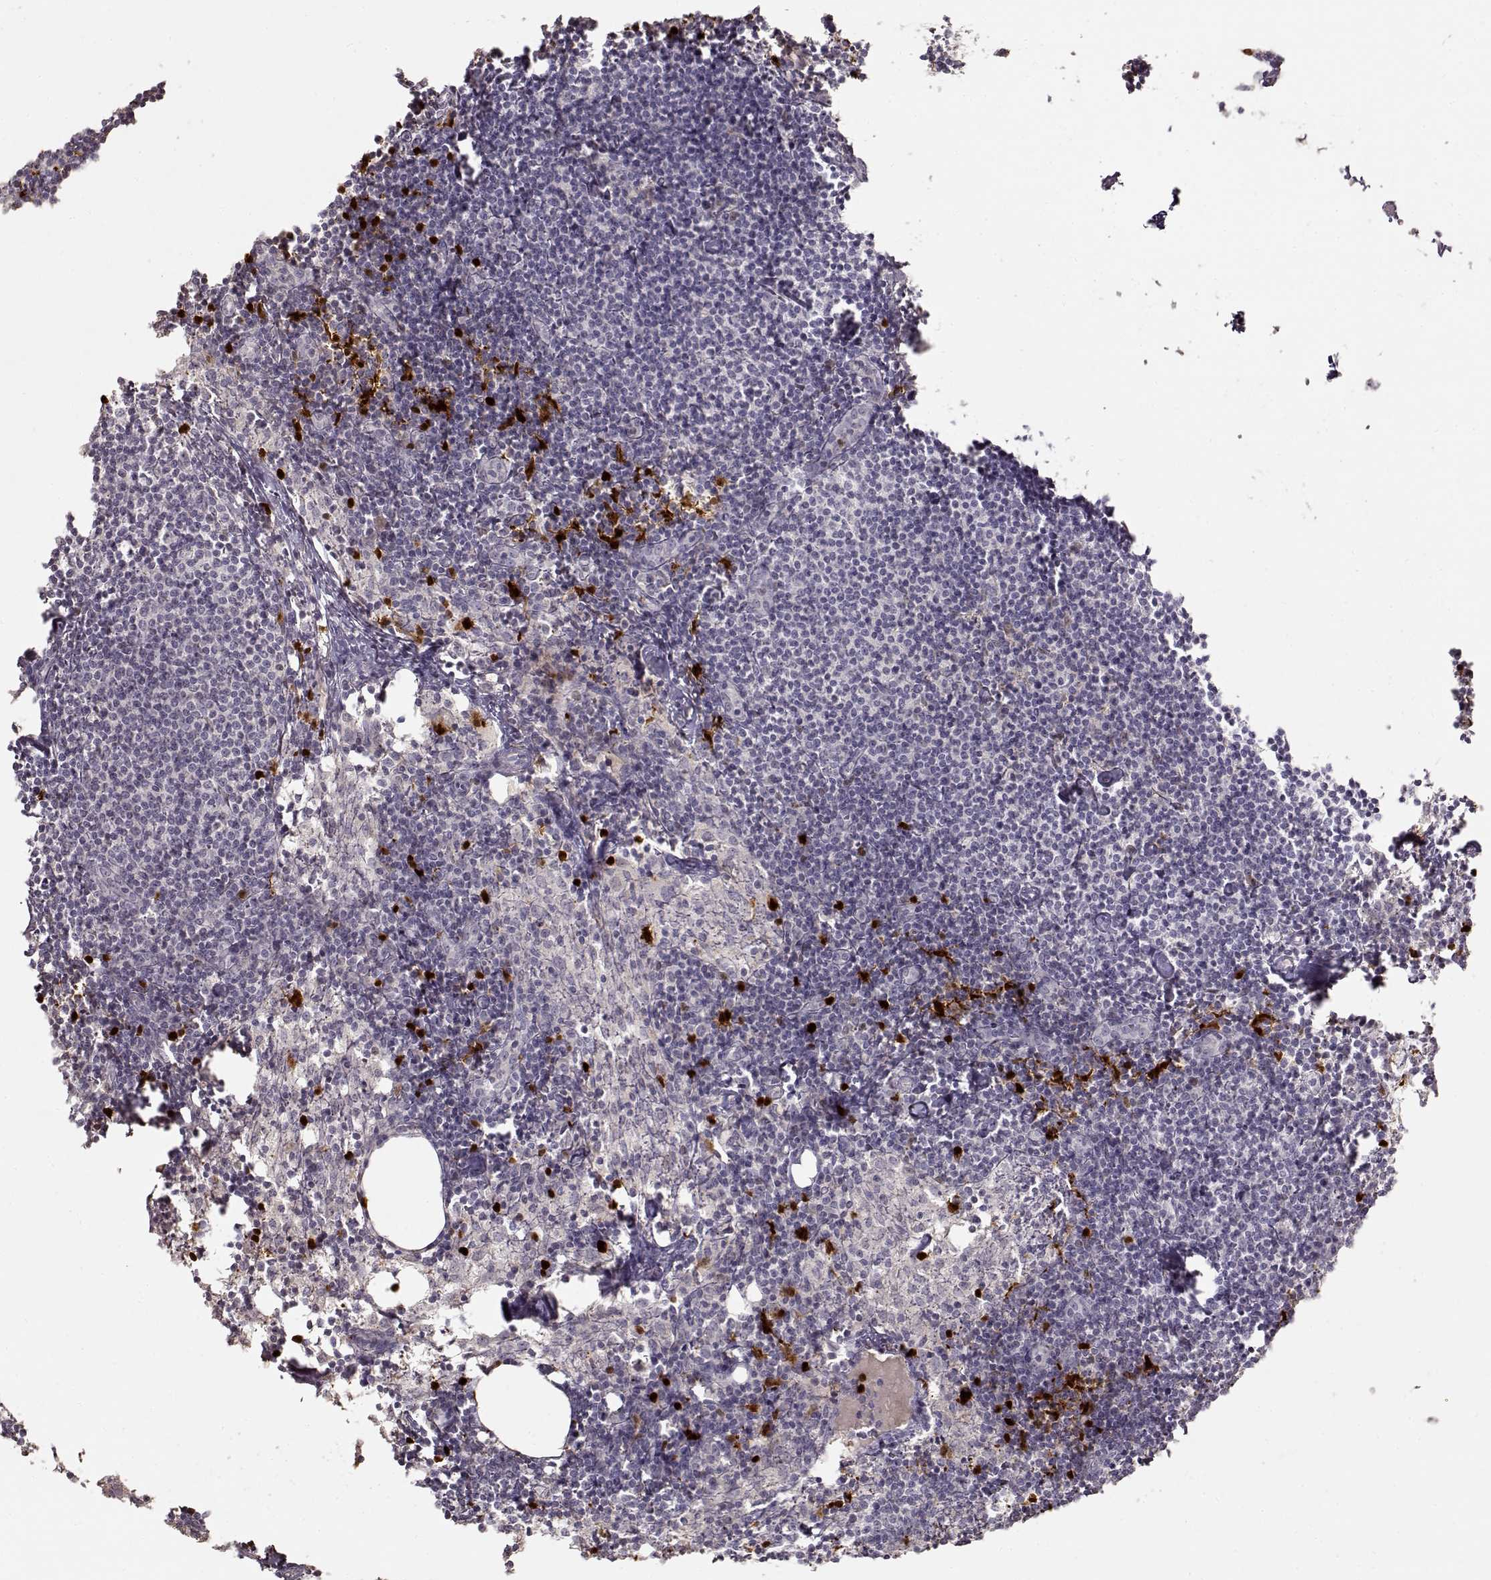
{"staining": {"intensity": "weak", "quantity": "<25%", "location": "cytoplasmic/membranous"}, "tissue": "lymph node", "cell_type": "Germinal center cells", "image_type": "normal", "snomed": [{"axis": "morphology", "description": "Normal tissue, NOS"}, {"axis": "topography", "description": "Lymph node"}], "caption": "This is a photomicrograph of IHC staining of benign lymph node, which shows no expression in germinal center cells.", "gene": "S100B", "patient": {"sex": "female", "age": 52}}